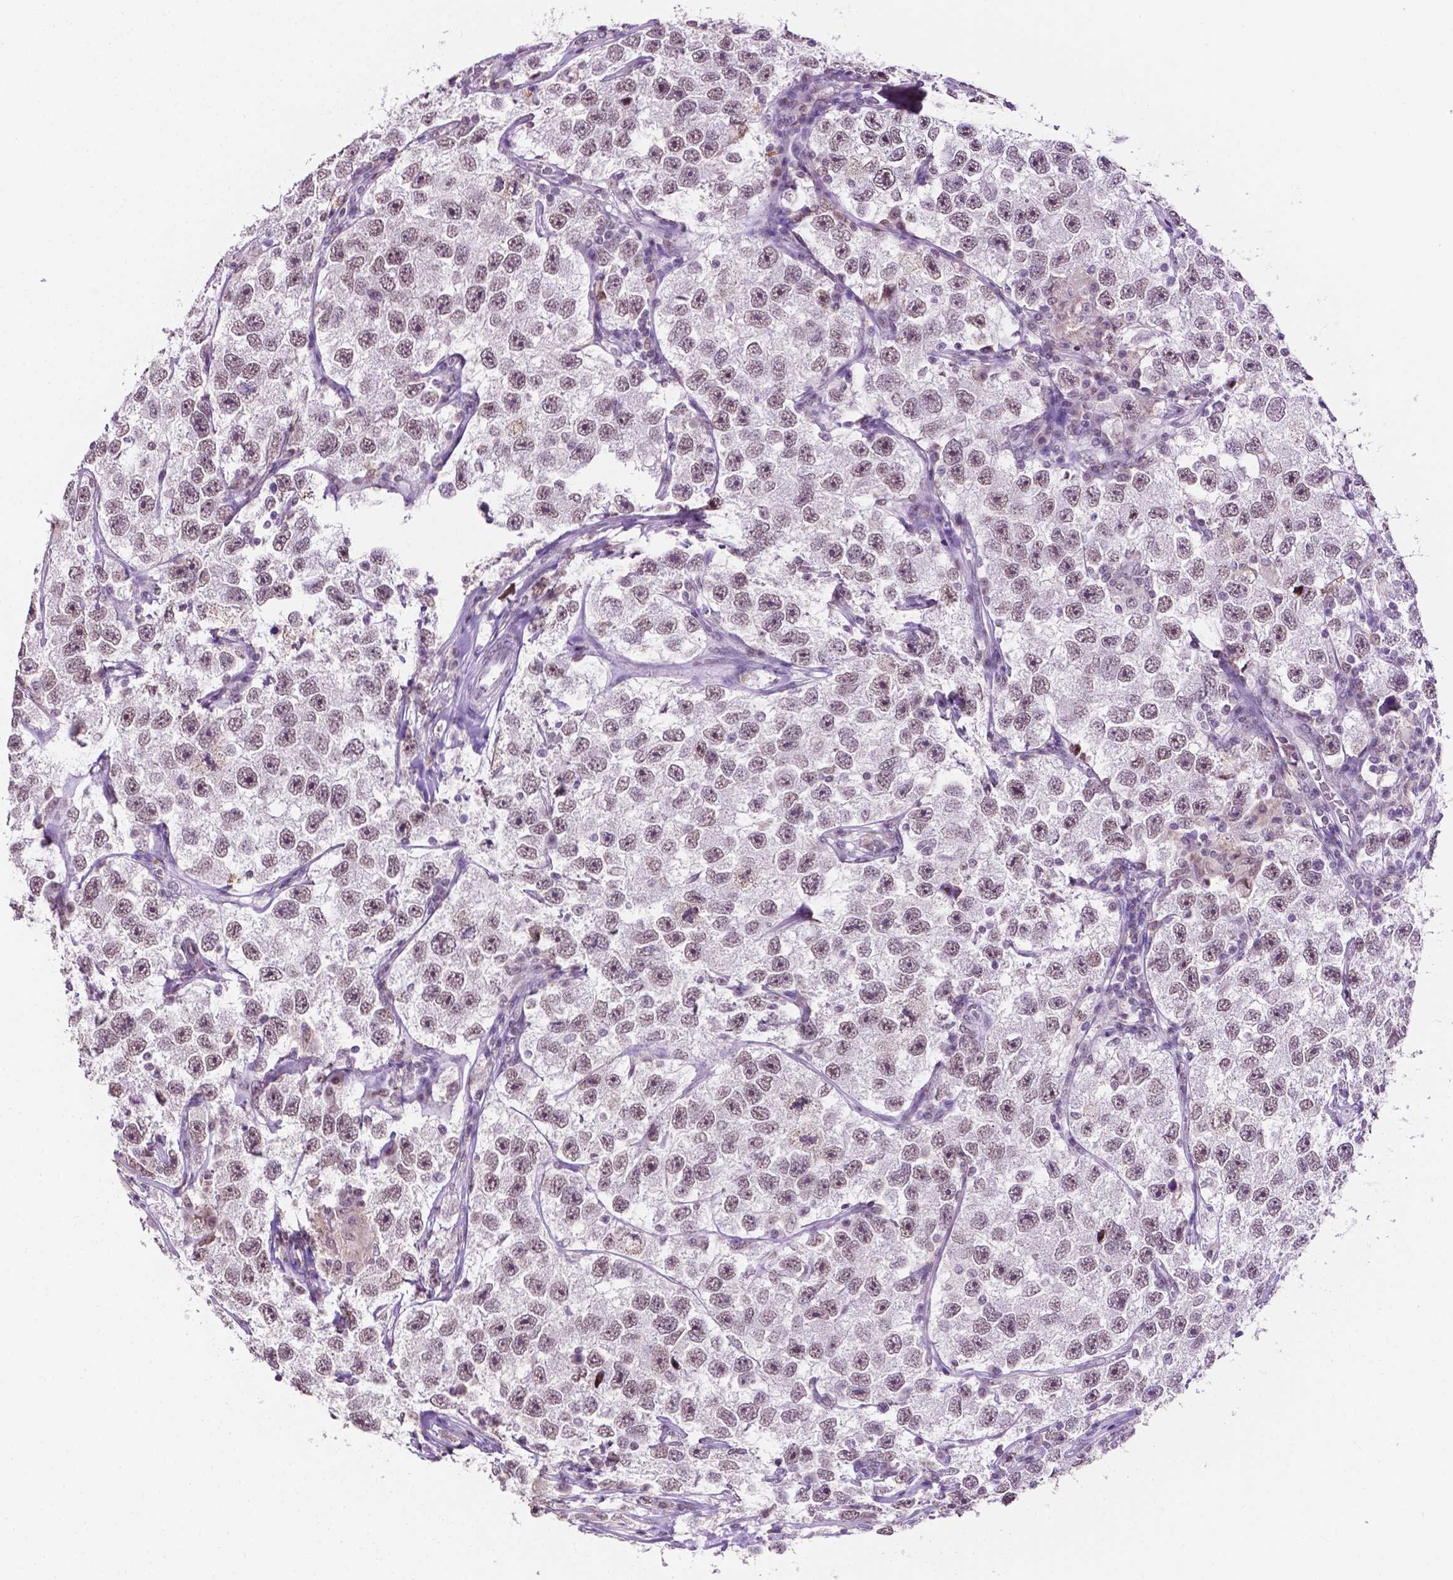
{"staining": {"intensity": "moderate", "quantity": "<25%", "location": "nuclear"}, "tissue": "testis cancer", "cell_type": "Tumor cells", "image_type": "cancer", "snomed": [{"axis": "morphology", "description": "Seminoma, NOS"}, {"axis": "topography", "description": "Testis"}], "caption": "IHC staining of seminoma (testis), which reveals low levels of moderate nuclear expression in approximately <25% of tumor cells indicating moderate nuclear protein positivity. The staining was performed using DAB (3,3'-diaminobenzidine) (brown) for protein detection and nuclei were counterstained in hematoxylin (blue).", "gene": "PTPN6", "patient": {"sex": "male", "age": 26}}